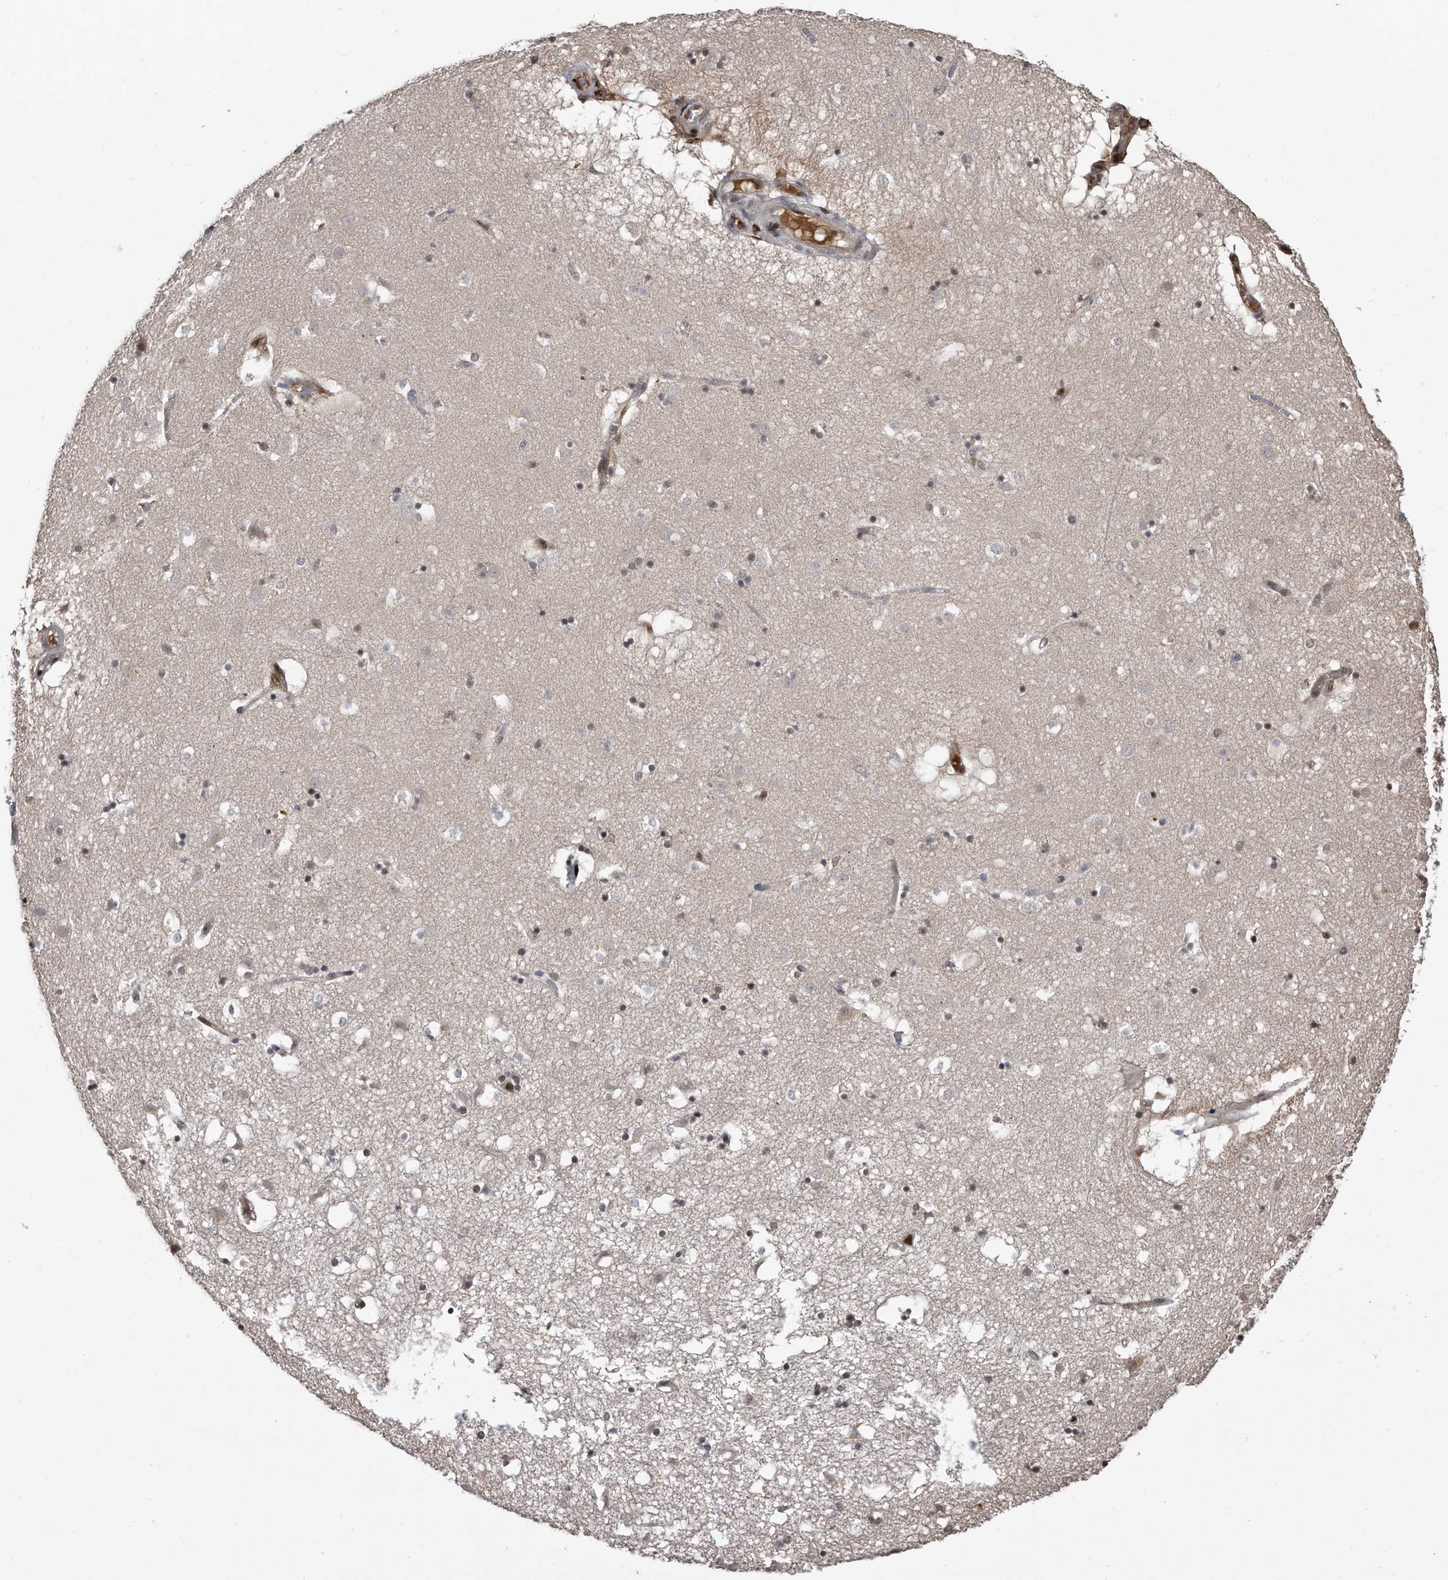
{"staining": {"intensity": "moderate", "quantity": "<25%", "location": "nuclear"}, "tissue": "caudate", "cell_type": "Glial cells", "image_type": "normal", "snomed": [{"axis": "morphology", "description": "Normal tissue, NOS"}, {"axis": "topography", "description": "Lateral ventricle wall"}], "caption": "A low amount of moderate nuclear staining is seen in approximately <25% of glial cells in benign caudate. Nuclei are stained in blue.", "gene": "RAD23B", "patient": {"sex": "male", "age": 70}}